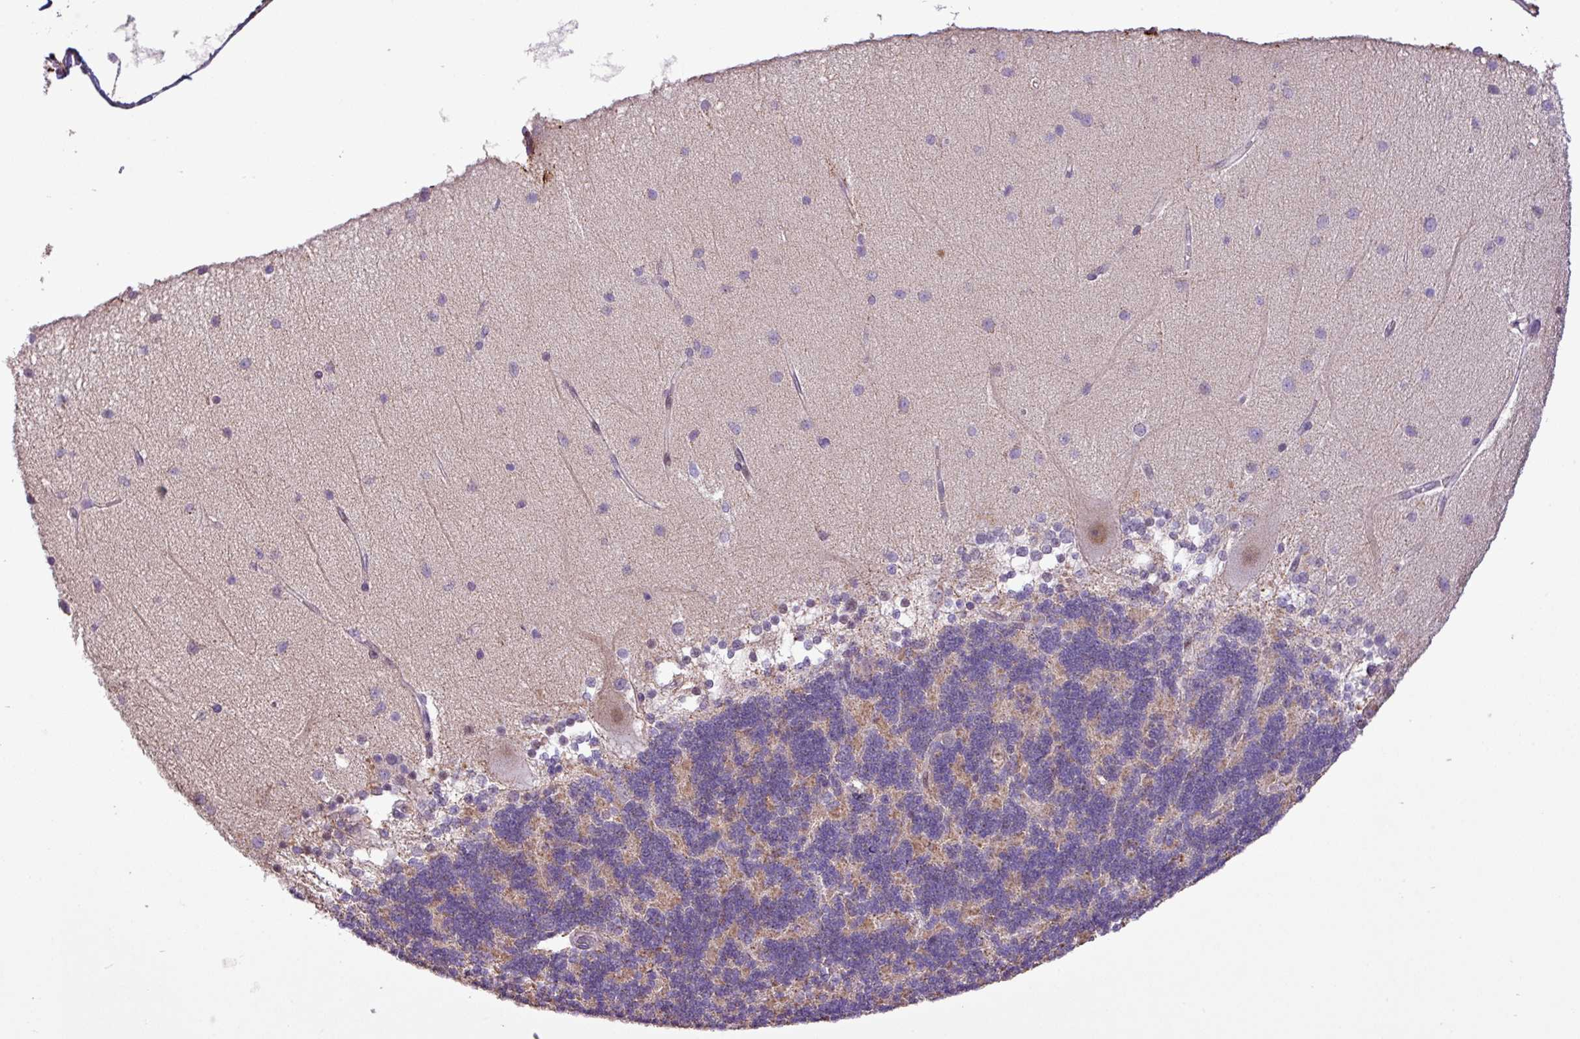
{"staining": {"intensity": "negative", "quantity": "none", "location": "none"}, "tissue": "cerebellum", "cell_type": "Cells in granular layer", "image_type": "normal", "snomed": [{"axis": "morphology", "description": "Normal tissue, NOS"}, {"axis": "topography", "description": "Cerebellum"}], "caption": "A high-resolution image shows immunohistochemistry staining of benign cerebellum, which displays no significant positivity in cells in granular layer. Nuclei are stained in blue.", "gene": "RPP25L", "patient": {"sex": "female", "age": 54}}